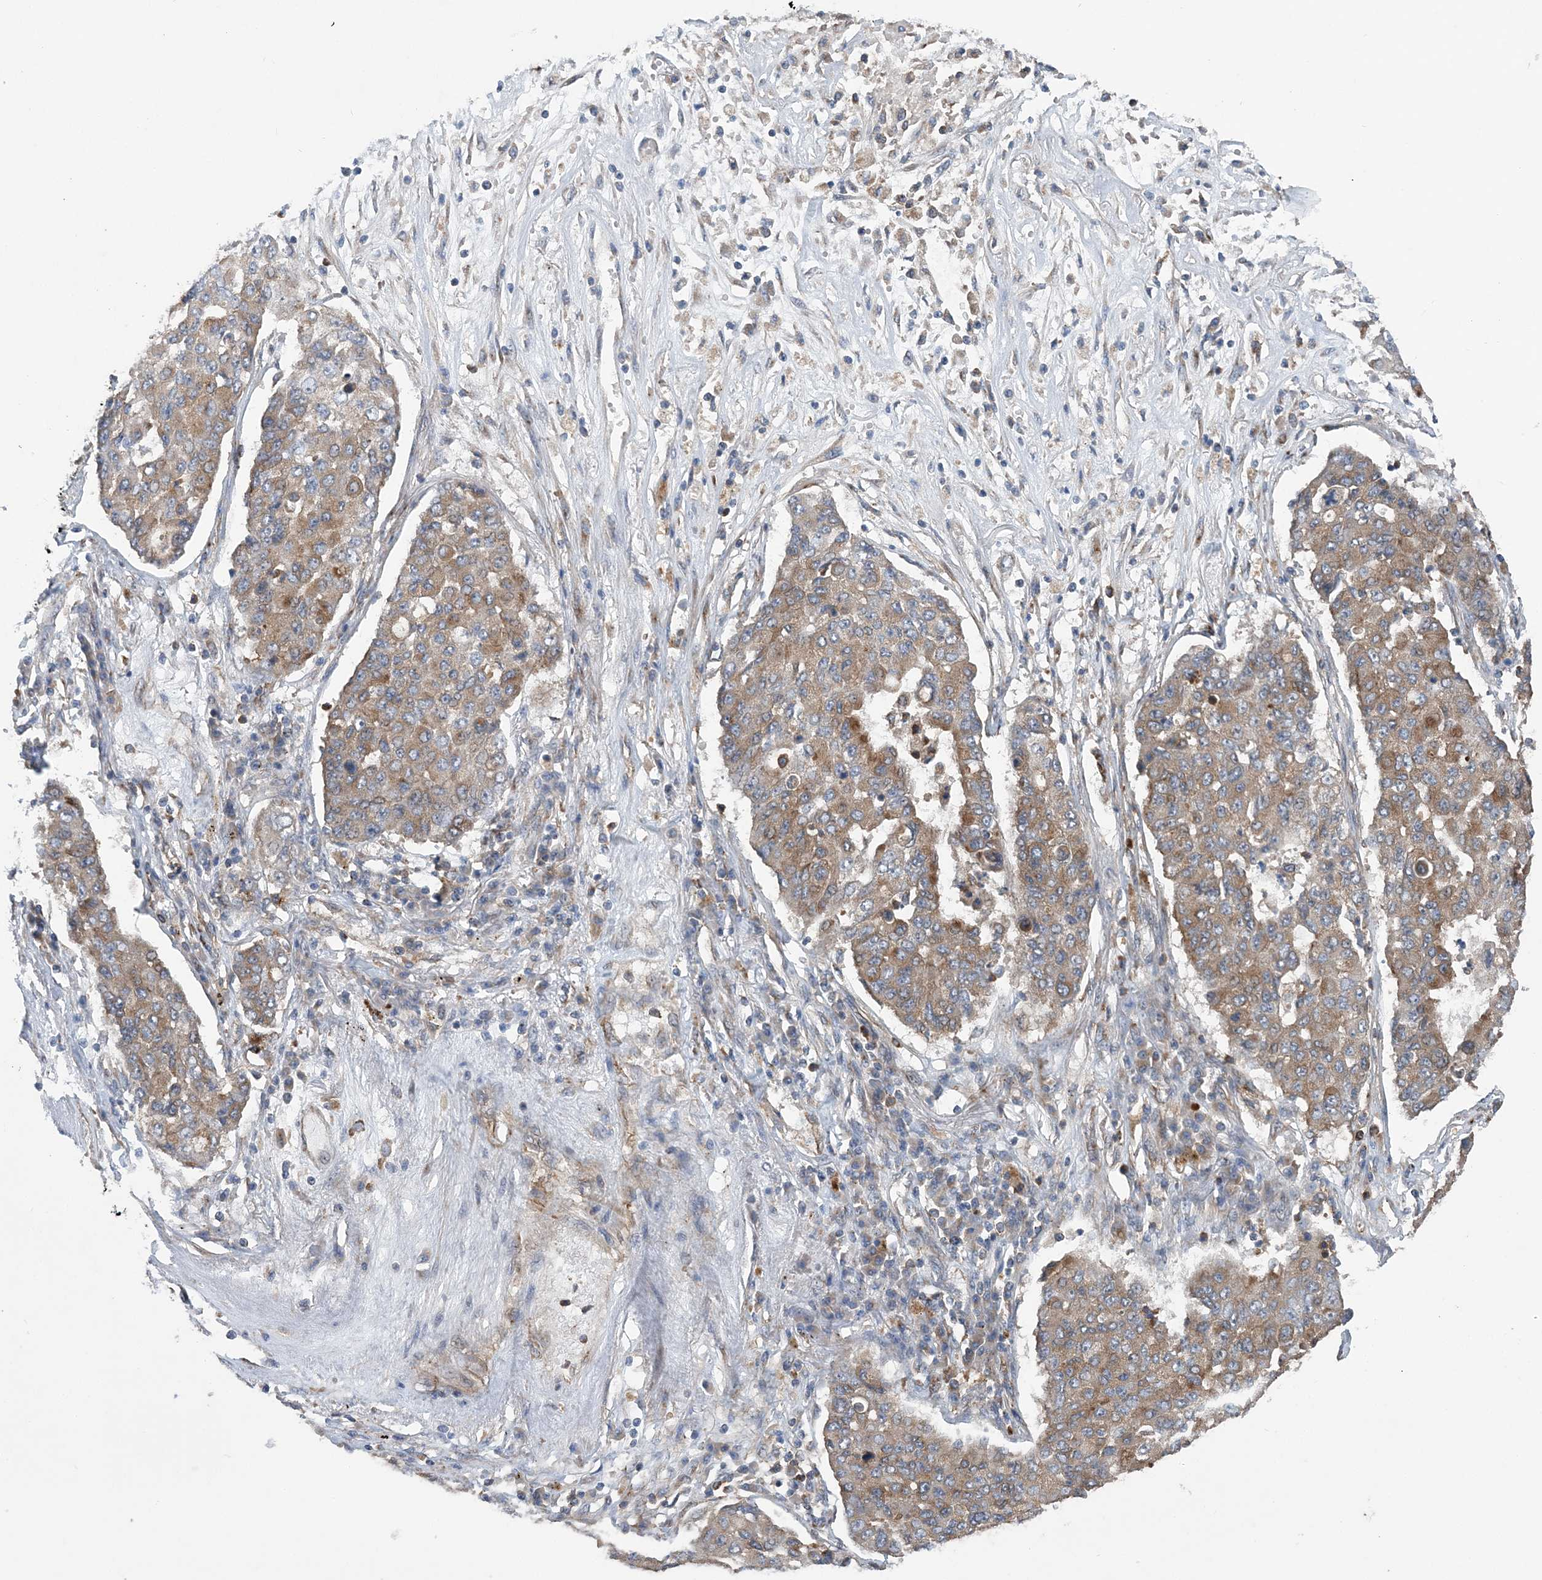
{"staining": {"intensity": "moderate", "quantity": "25%-75%", "location": "cytoplasmic/membranous"}, "tissue": "lung cancer", "cell_type": "Tumor cells", "image_type": "cancer", "snomed": [{"axis": "morphology", "description": "Squamous cell carcinoma, NOS"}, {"axis": "topography", "description": "Lung"}], "caption": "Lung cancer stained with a protein marker reveals moderate staining in tumor cells.", "gene": "PTTG1IP", "patient": {"sex": "male", "age": 74}}